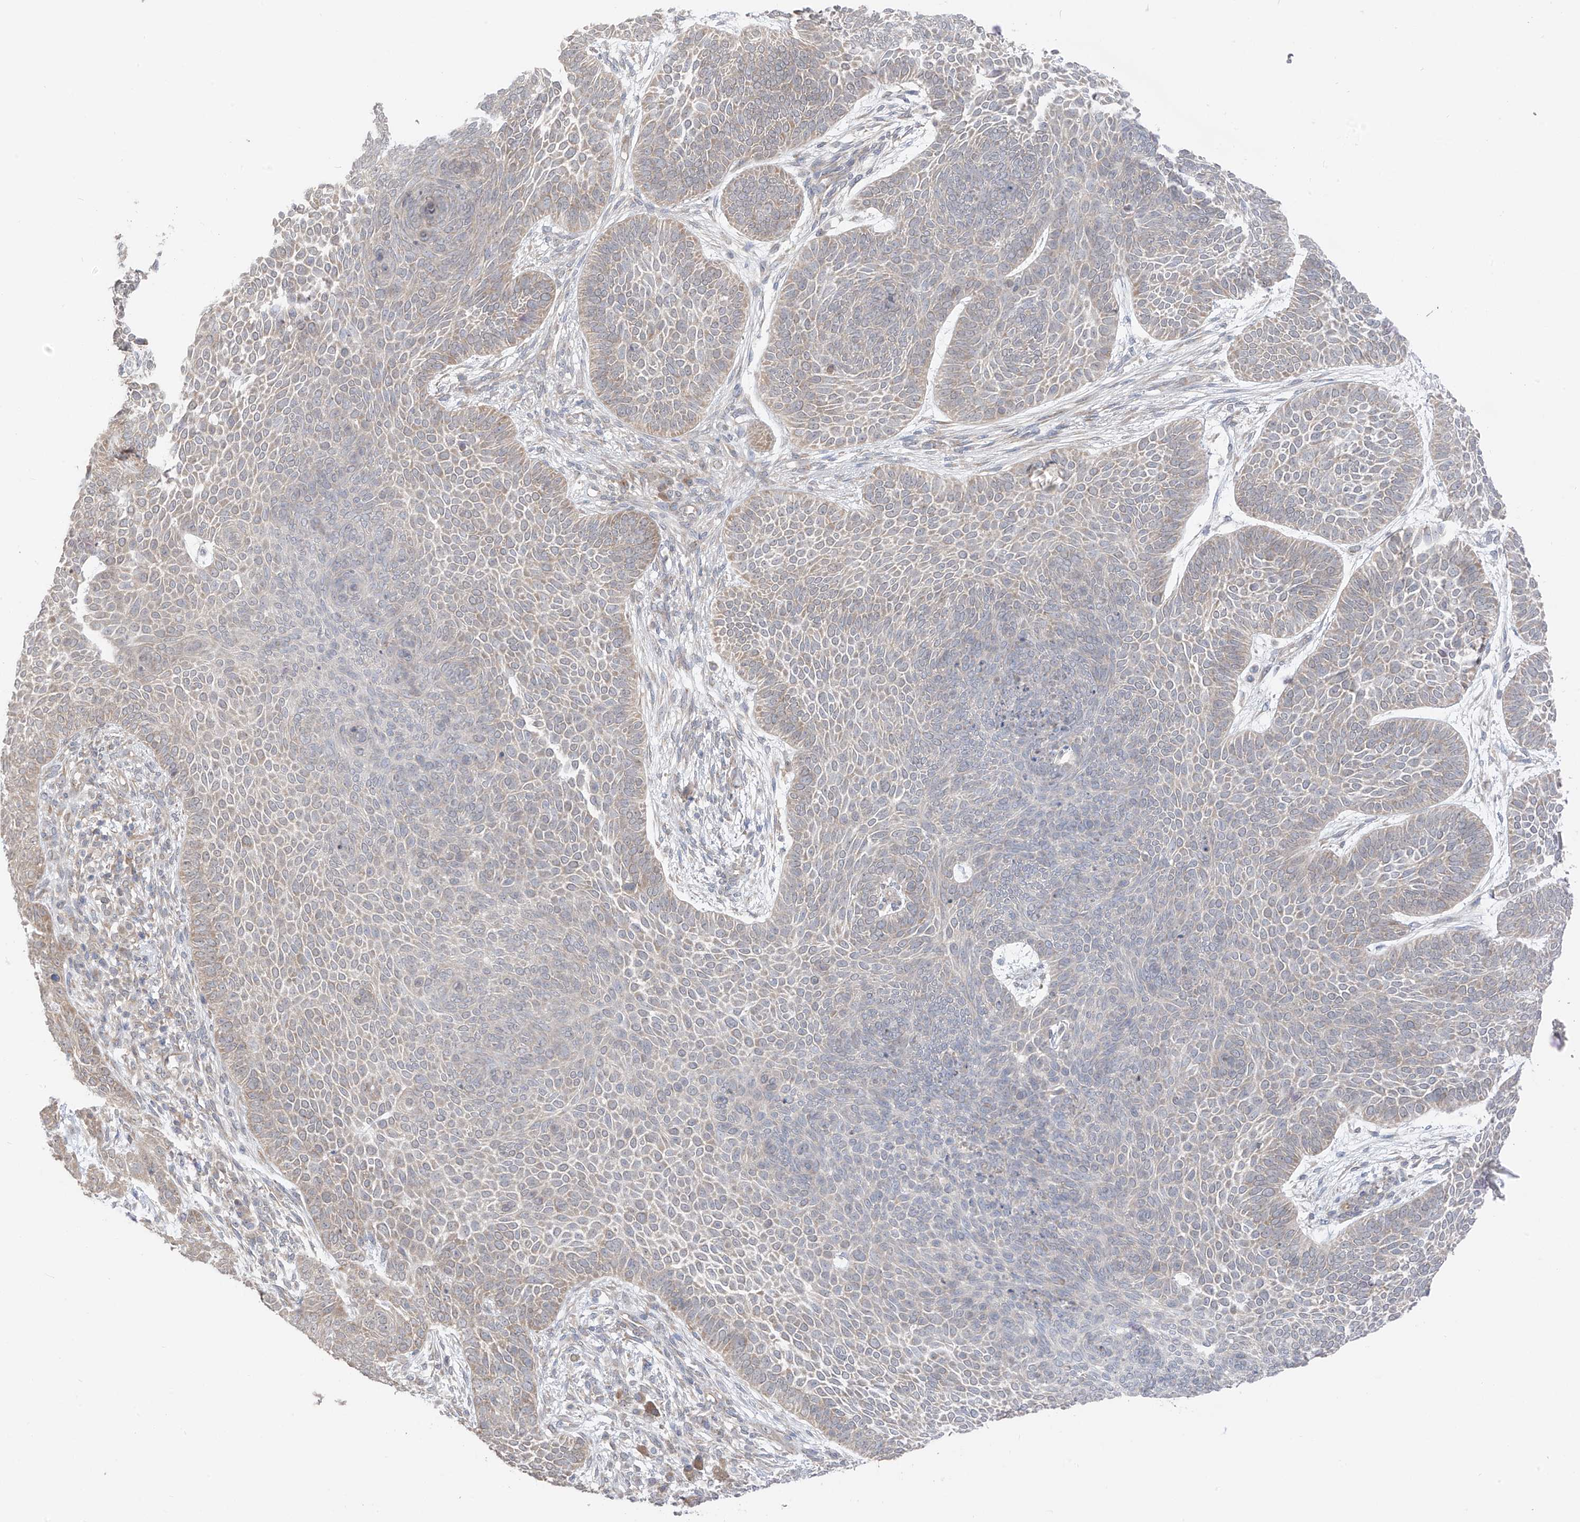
{"staining": {"intensity": "weak", "quantity": "25%-75%", "location": "cytoplasmic/membranous"}, "tissue": "skin cancer", "cell_type": "Tumor cells", "image_type": "cancer", "snomed": [{"axis": "morphology", "description": "Basal cell carcinoma"}, {"axis": "topography", "description": "Skin"}], "caption": "Protein analysis of skin basal cell carcinoma tissue demonstrates weak cytoplasmic/membranous positivity in approximately 25%-75% of tumor cells.", "gene": "NALCN", "patient": {"sex": "male", "age": 85}}